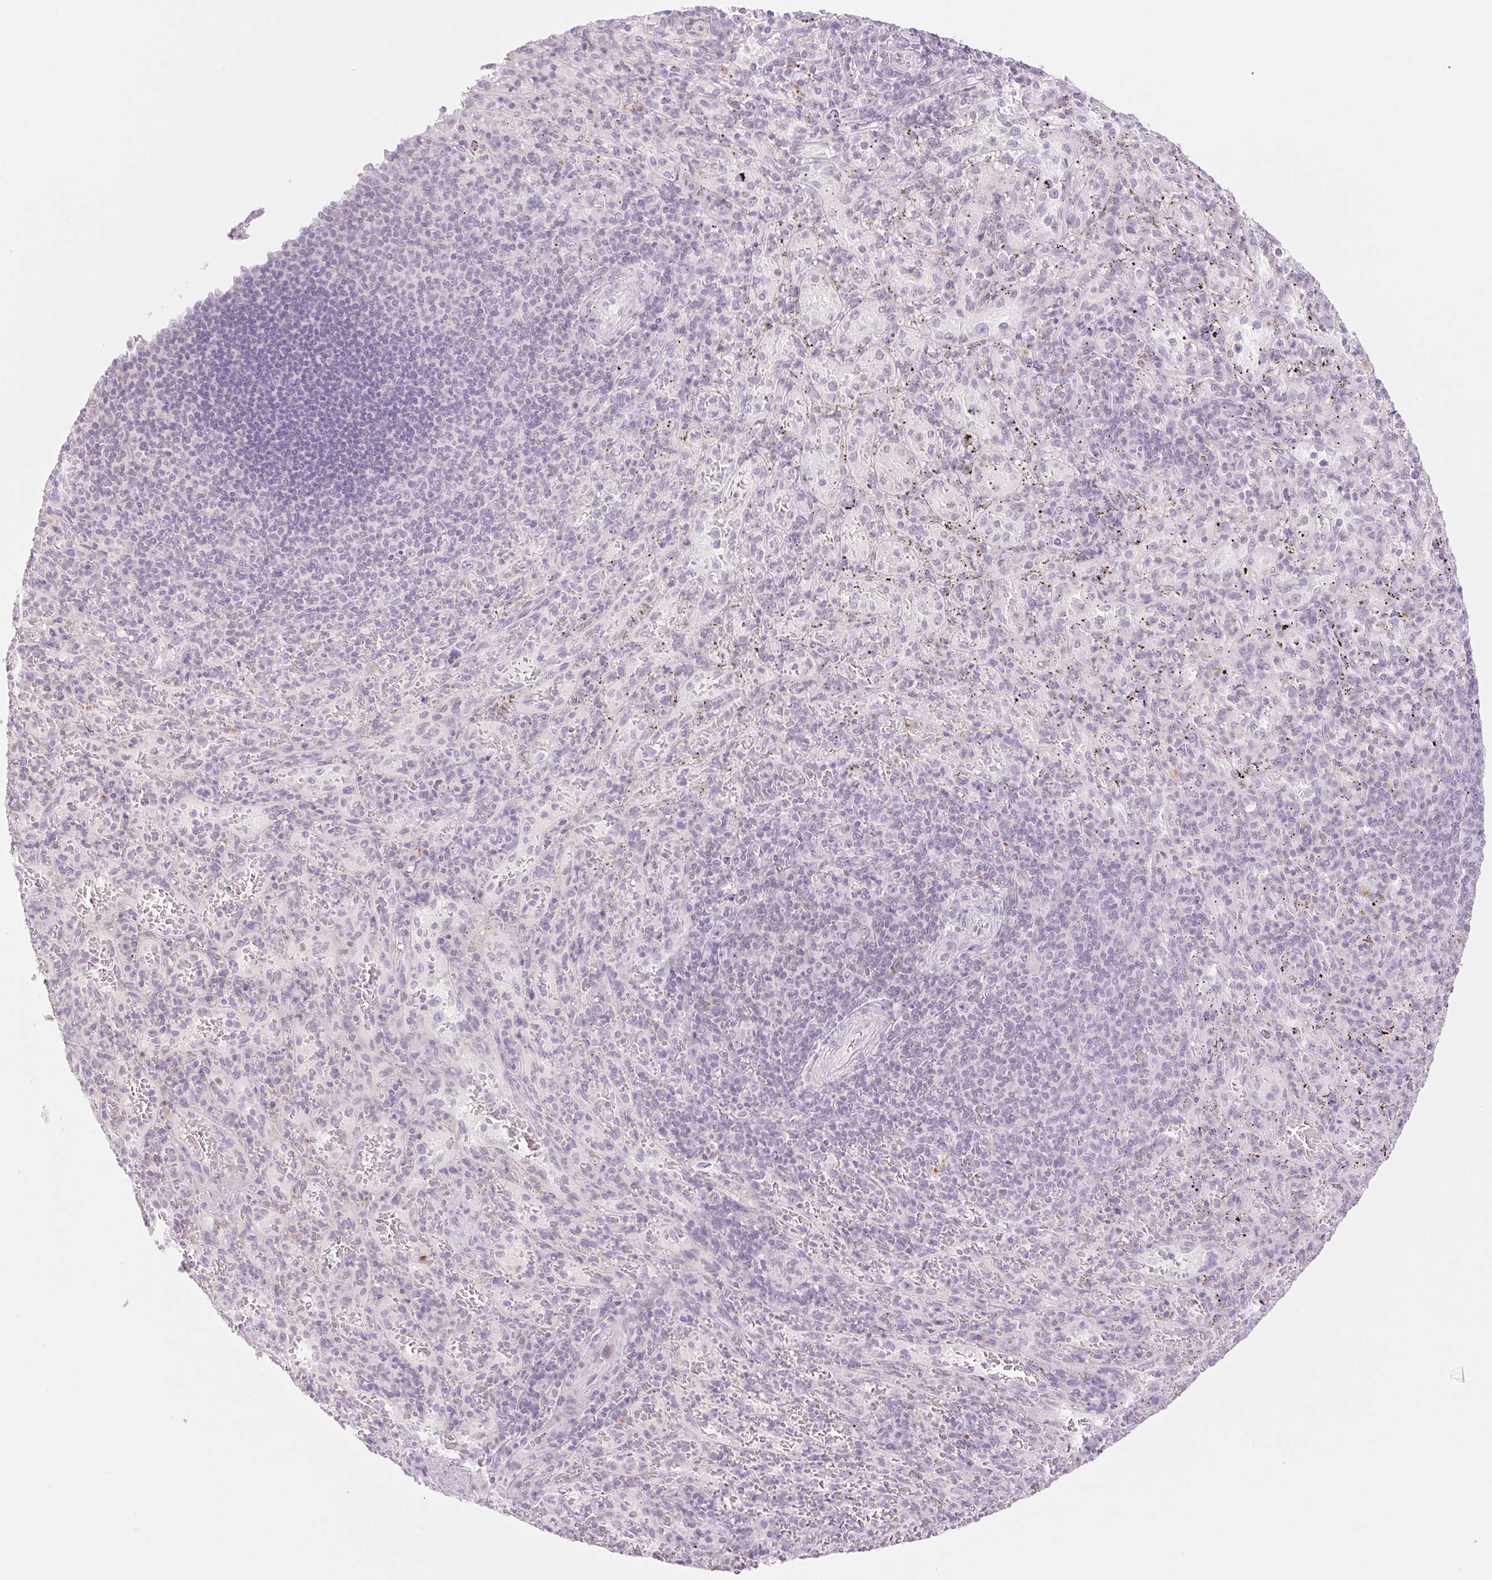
{"staining": {"intensity": "negative", "quantity": "none", "location": "none"}, "tissue": "spleen", "cell_type": "Cells in red pulp", "image_type": "normal", "snomed": [{"axis": "morphology", "description": "Normal tissue, NOS"}, {"axis": "topography", "description": "Spleen"}], "caption": "This is a photomicrograph of immunohistochemistry (IHC) staining of benign spleen, which shows no staining in cells in red pulp. The staining is performed using DAB (3,3'-diaminobenzidine) brown chromogen with nuclei counter-stained in using hematoxylin.", "gene": "TBX15", "patient": {"sex": "male", "age": 57}}